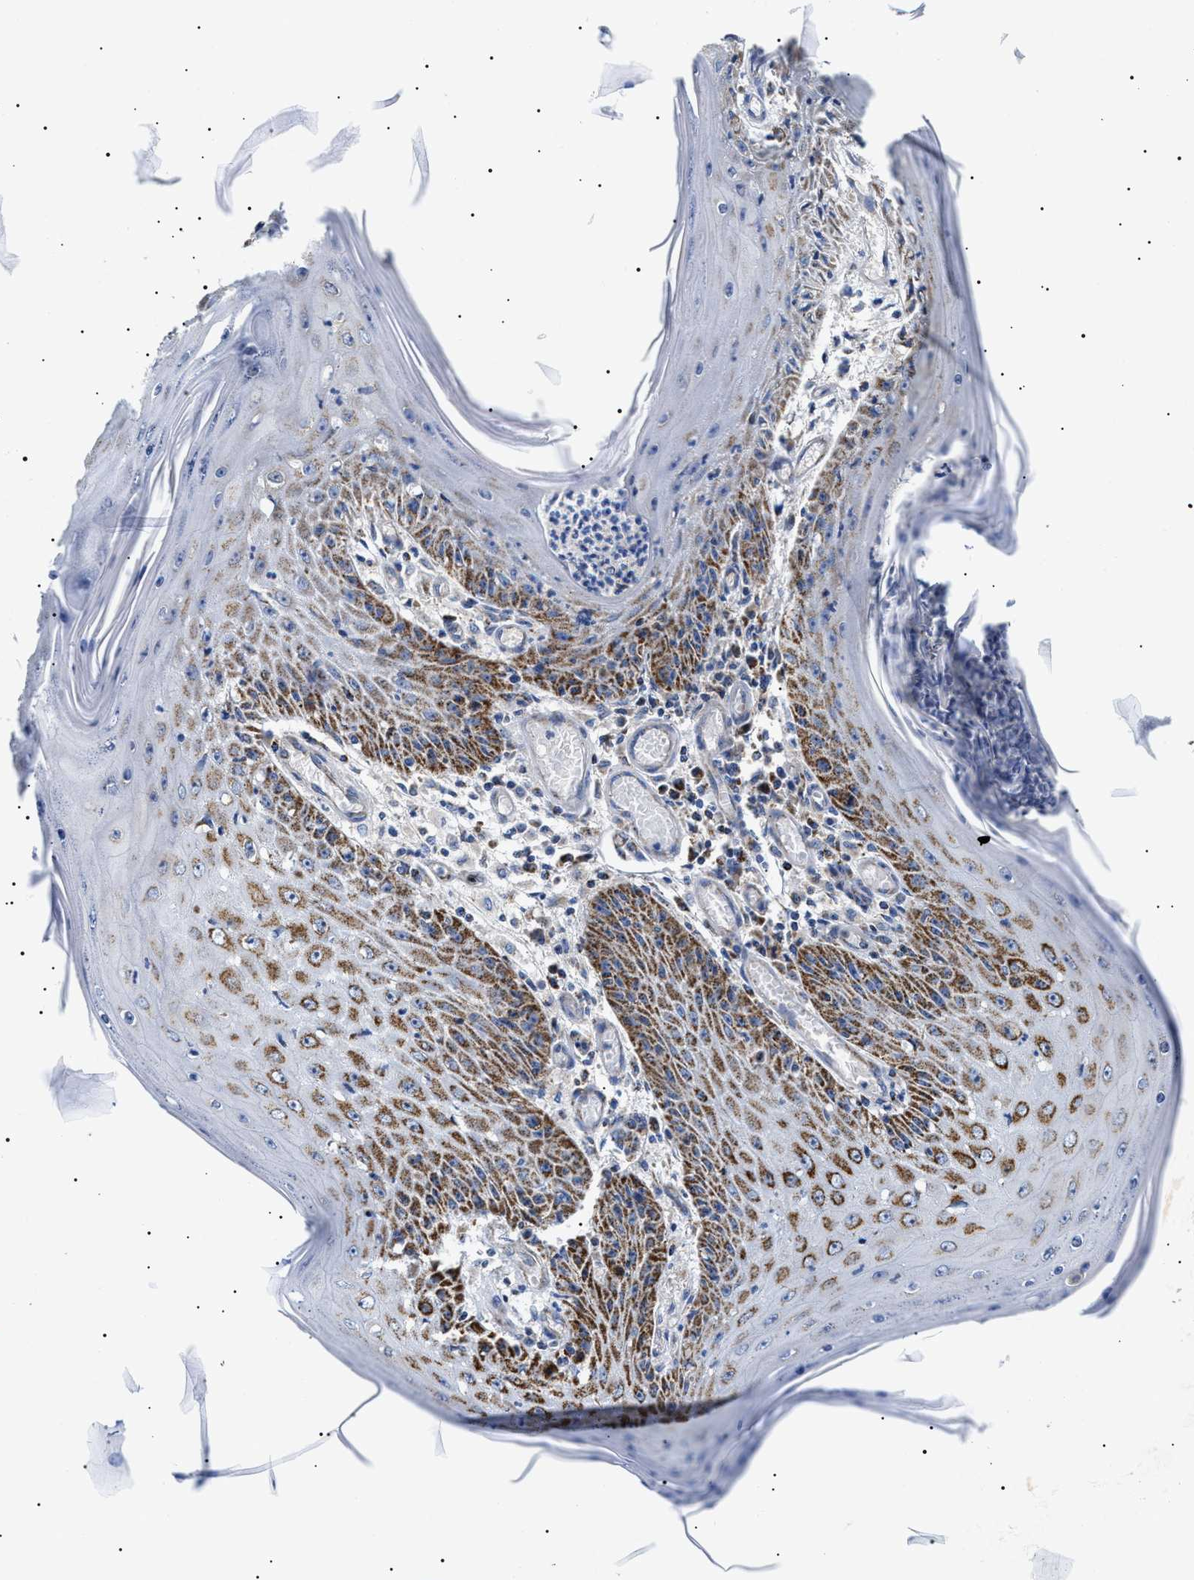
{"staining": {"intensity": "strong", "quantity": ">75%", "location": "cytoplasmic/membranous"}, "tissue": "skin cancer", "cell_type": "Tumor cells", "image_type": "cancer", "snomed": [{"axis": "morphology", "description": "Squamous cell carcinoma, NOS"}, {"axis": "topography", "description": "Skin"}], "caption": "Brown immunohistochemical staining in squamous cell carcinoma (skin) exhibits strong cytoplasmic/membranous expression in about >75% of tumor cells.", "gene": "CHRDL2", "patient": {"sex": "female", "age": 73}}